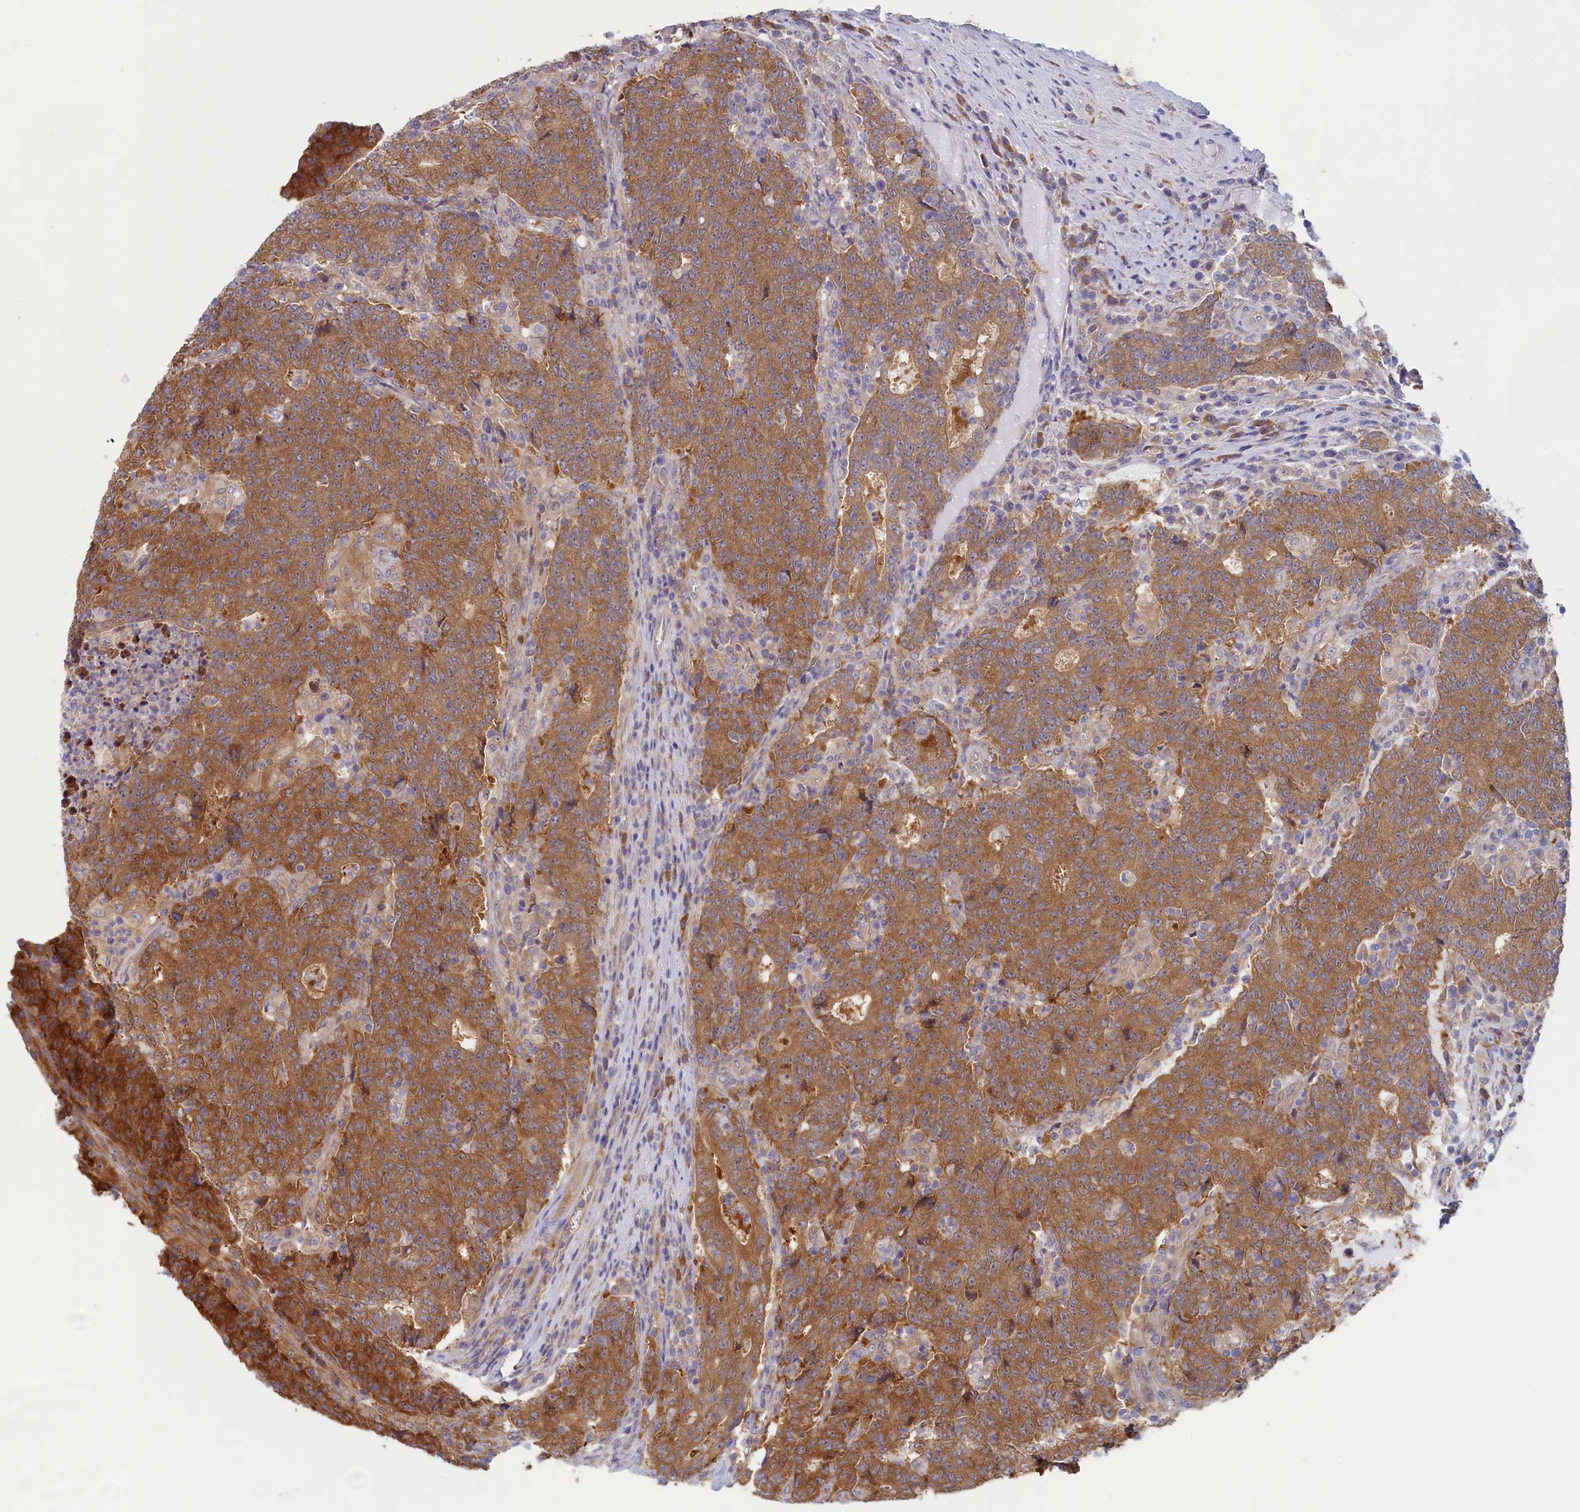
{"staining": {"intensity": "moderate", "quantity": ">75%", "location": "cytoplasmic/membranous"}, "tissue": "colorectal cancer", "cell_type": "Tumor cells", "image_type": "cancer", "snomed": [{"axis": "morphology", "description": "Adenocarcinoma, NOS"}, {"axis": "topography", "description": "Colon"}], "caption": "Brown immunohistochemical staining in adenocarcinoma (colorectal) reveals moderate cytoplasmic/membranous staining in about >75% of tumor cells.", "gene": "SYNDIG1L", "patient": {"sex": "female", "age": 75}}